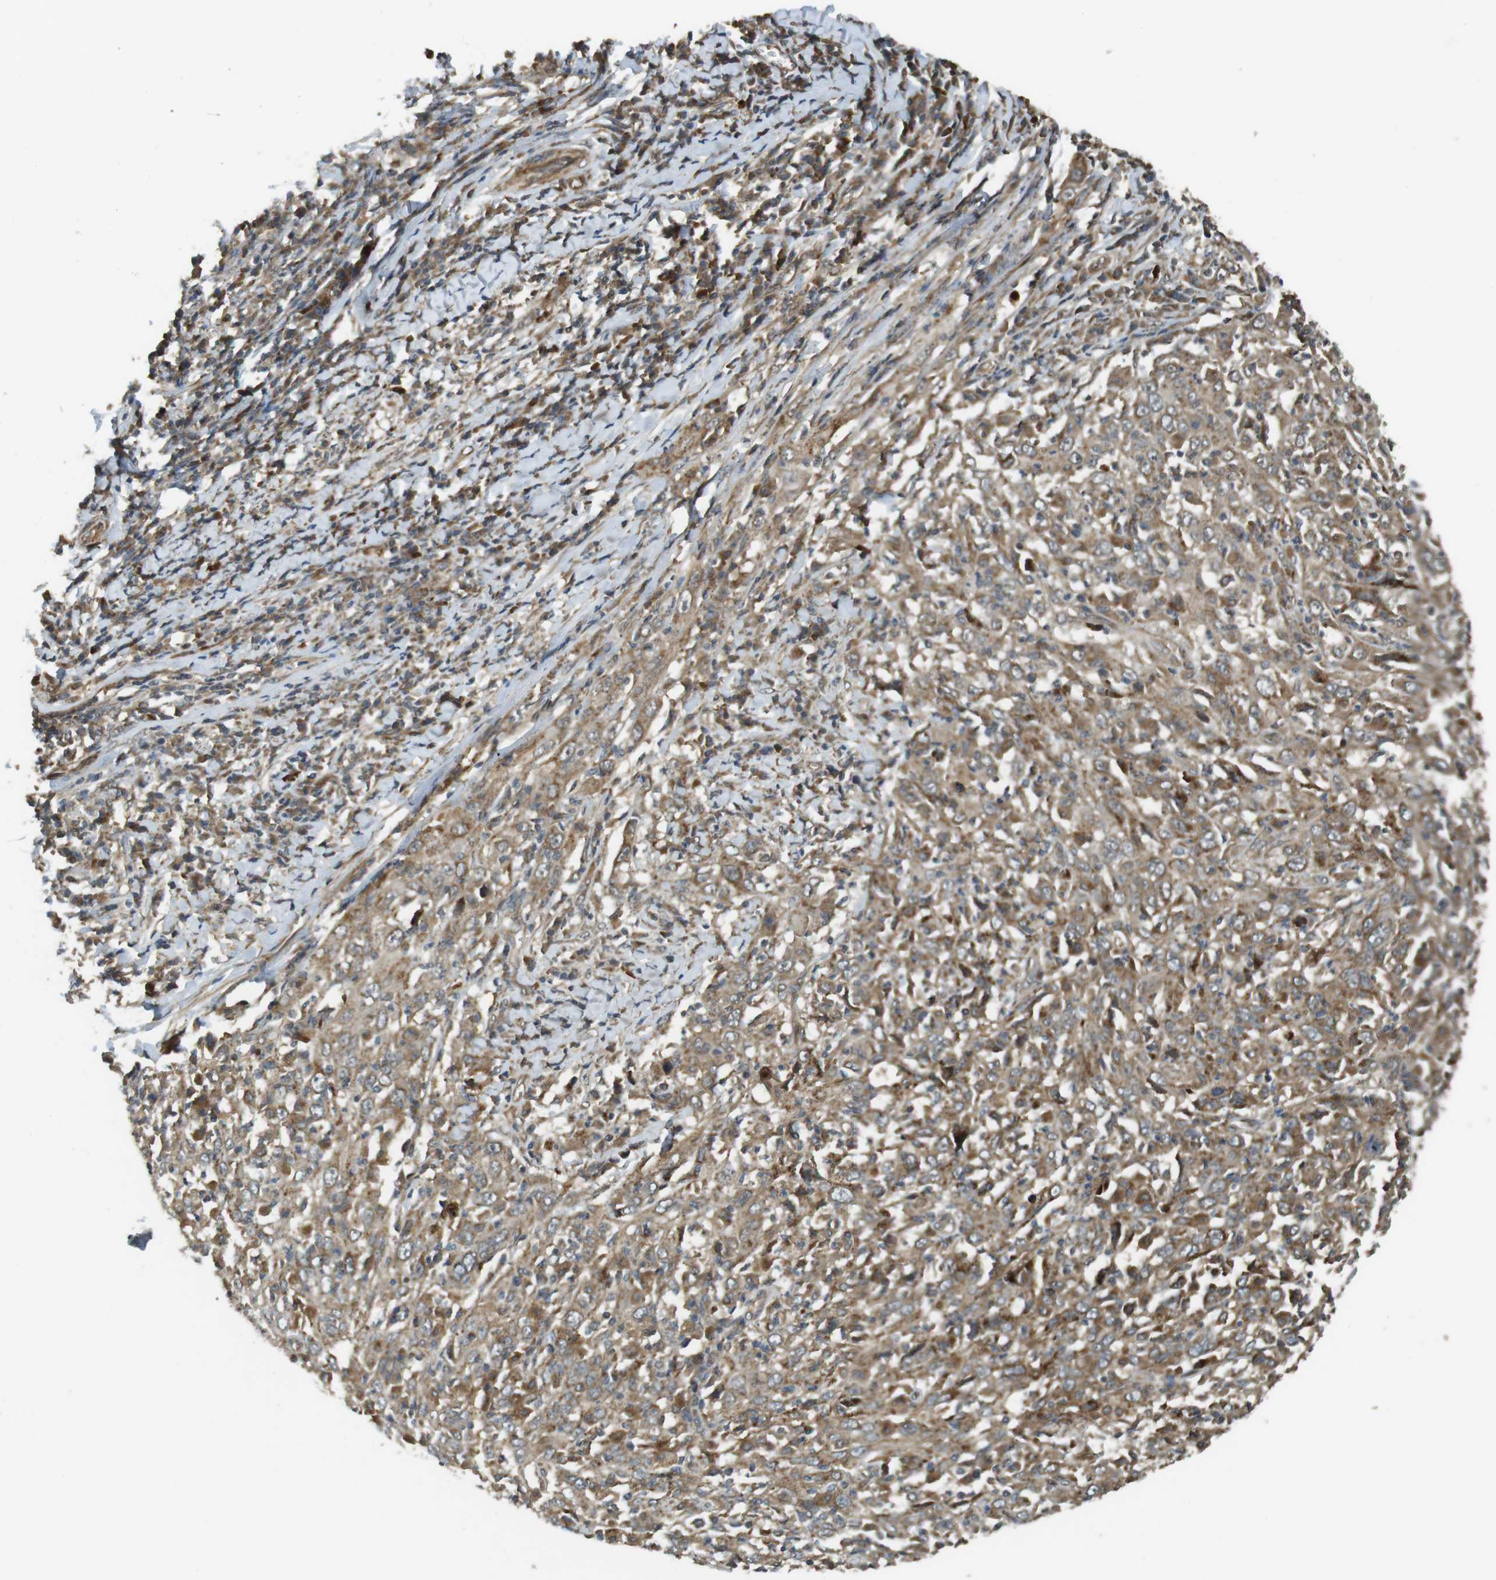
{"staining": {"intensity": "moderate", "quantity": ">75%", "location": "cytoplasmic/membranous"}, "tissue": "cervical cancer", "cell_type": "Tumor cells", "image_type": "cancer", "snomed": [{"axis": "morphology", "description": "Squamous cell carcinoma, NOS"}, {"axis": "topography", "description": "Cervix"}], "caption": "This is a photomicrograph of IHC staining of squamous cell carcinoma (cervical), which shows moderate staining in the cytoplasmic/membranous of tumor cells.", "gene": "IFFO2", "patient": {"sex": "female", "age": 46}}